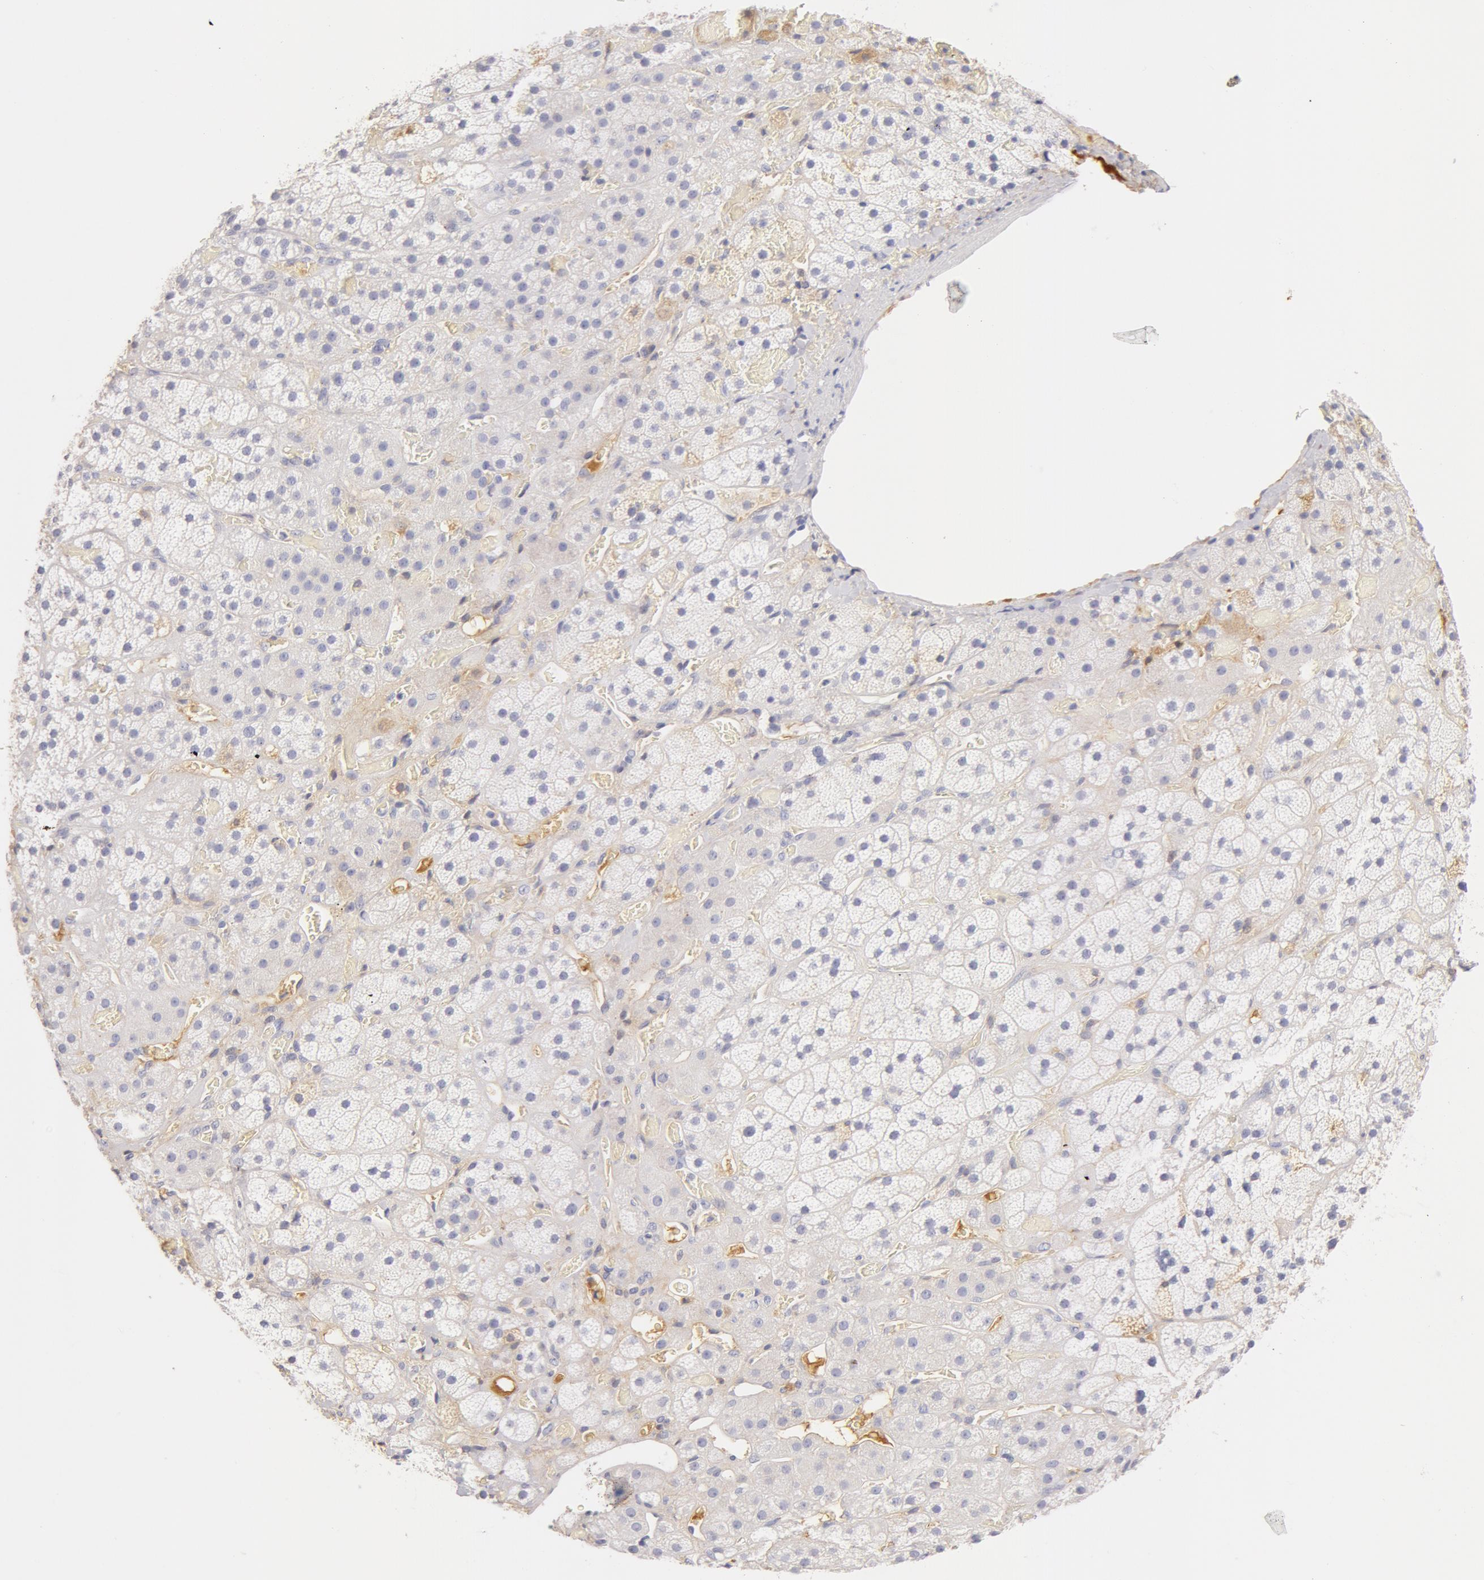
{"staining": {"intensity": "negative", "quantity": "none", "location": "none"}, "tissue": "adrenal gland", "cell_type": "Glandular cells", "image_type": "normal", "snomed": [{"axis": "morphology", "description": "Normal tissue, NOS"}, {"axis": "topography", "description": "Adrenal gland"}], "caption": "Immunohistochemistry (IHC) of normal adrenal gland reveals no positivity in glandular cells. (IHC, brightfield microscopy, high magnification).", "gene": "GC", "patient": {"sex": "male", "age": 57}}